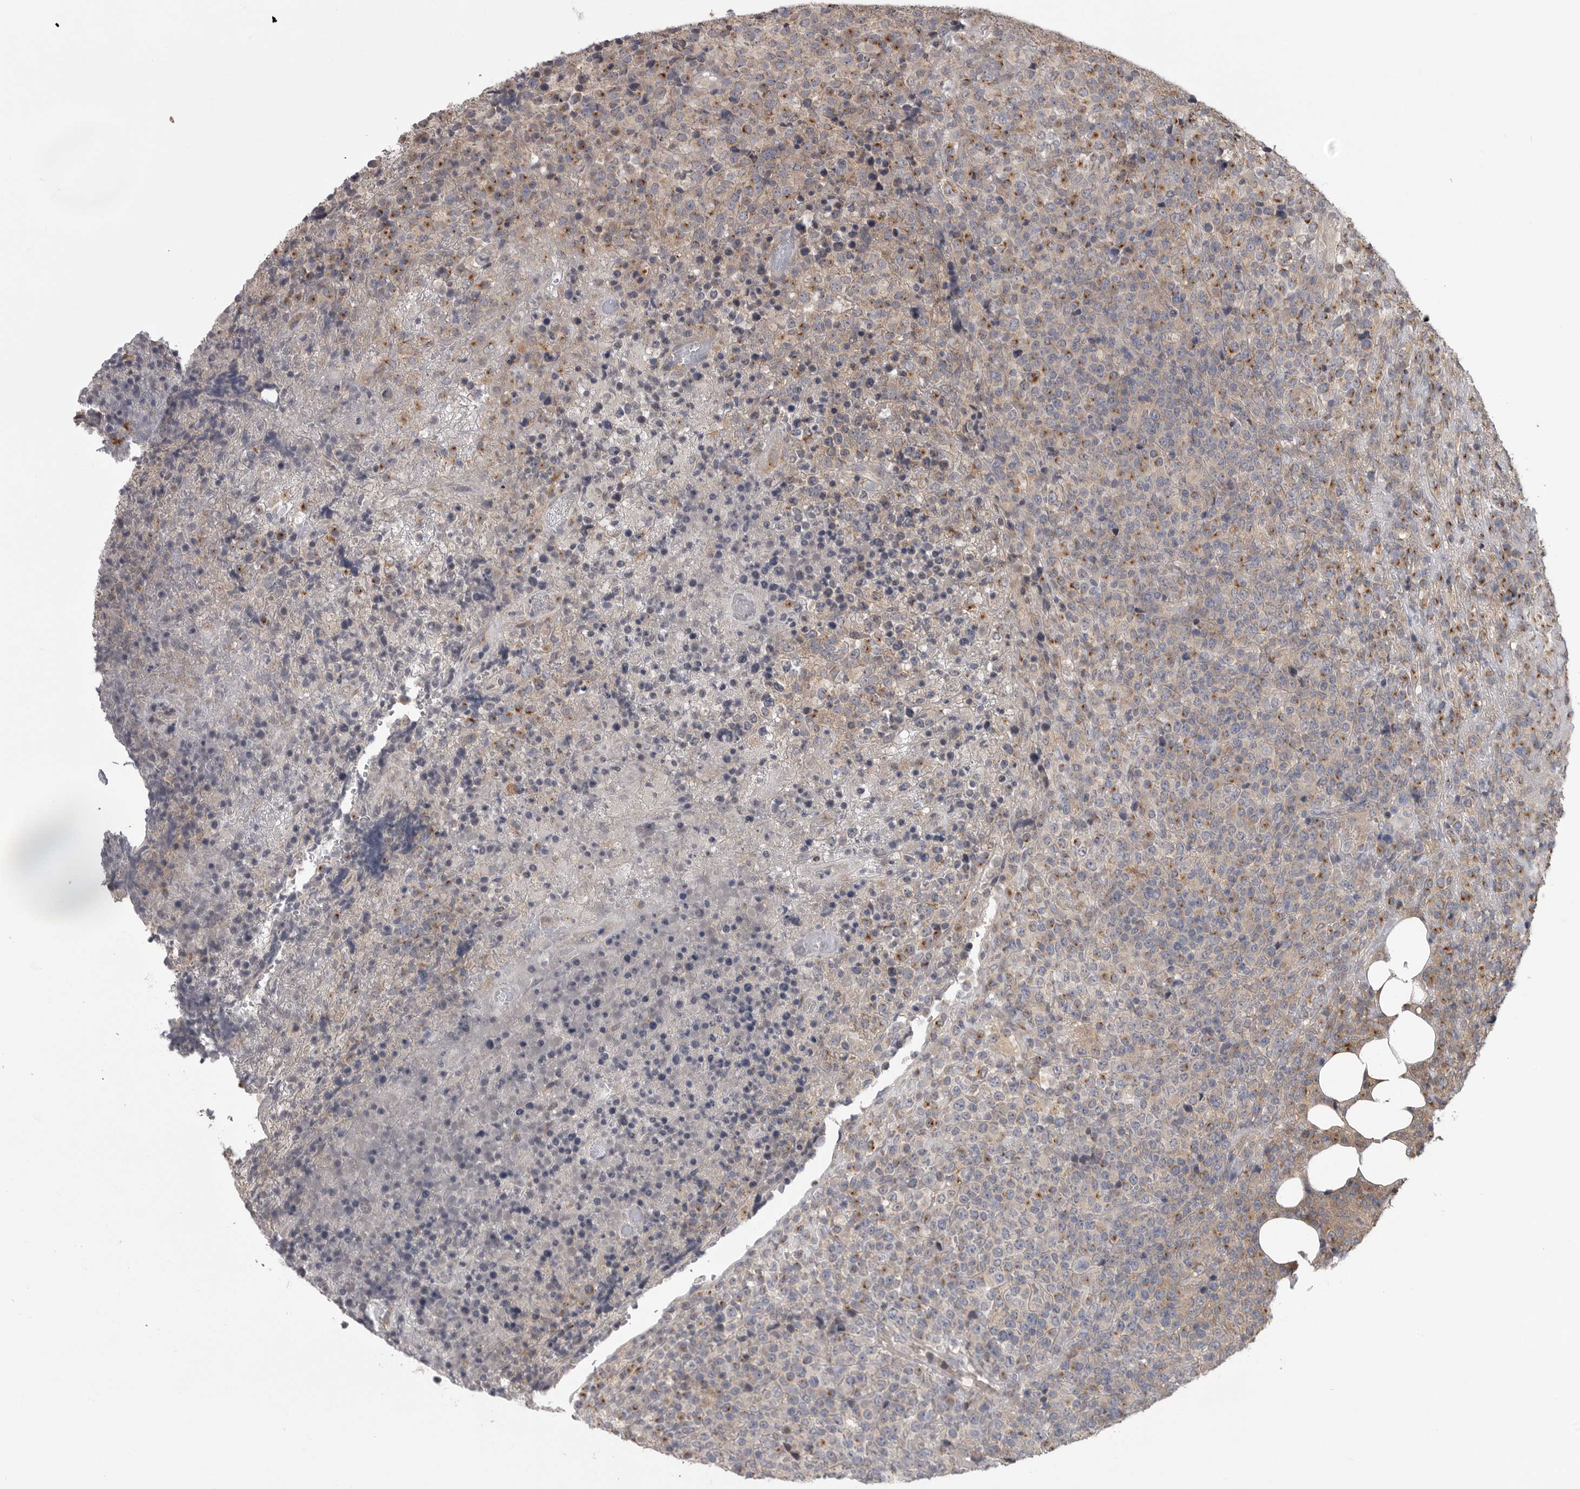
{"staining": {"intensity": "moderate", "quantity": "25%-75%", "location": "cytoplasmic/membranous"}, "tissue": "lymphoma", "cell_type": "Tumor cells", "image_type": "cancer", "snomed": [{"axis": "morphology", "description": "Malignant lymphoma, non-Hodgkin's type, High grade"}, {"axis": "topography", "description": "Lymph node"}], "caption": "Lymphoma stained with a protein marker shows moderate staining in tumor cells.", "gene": "ZNRF1", "patient": {"sex": "male", "age": 13}}